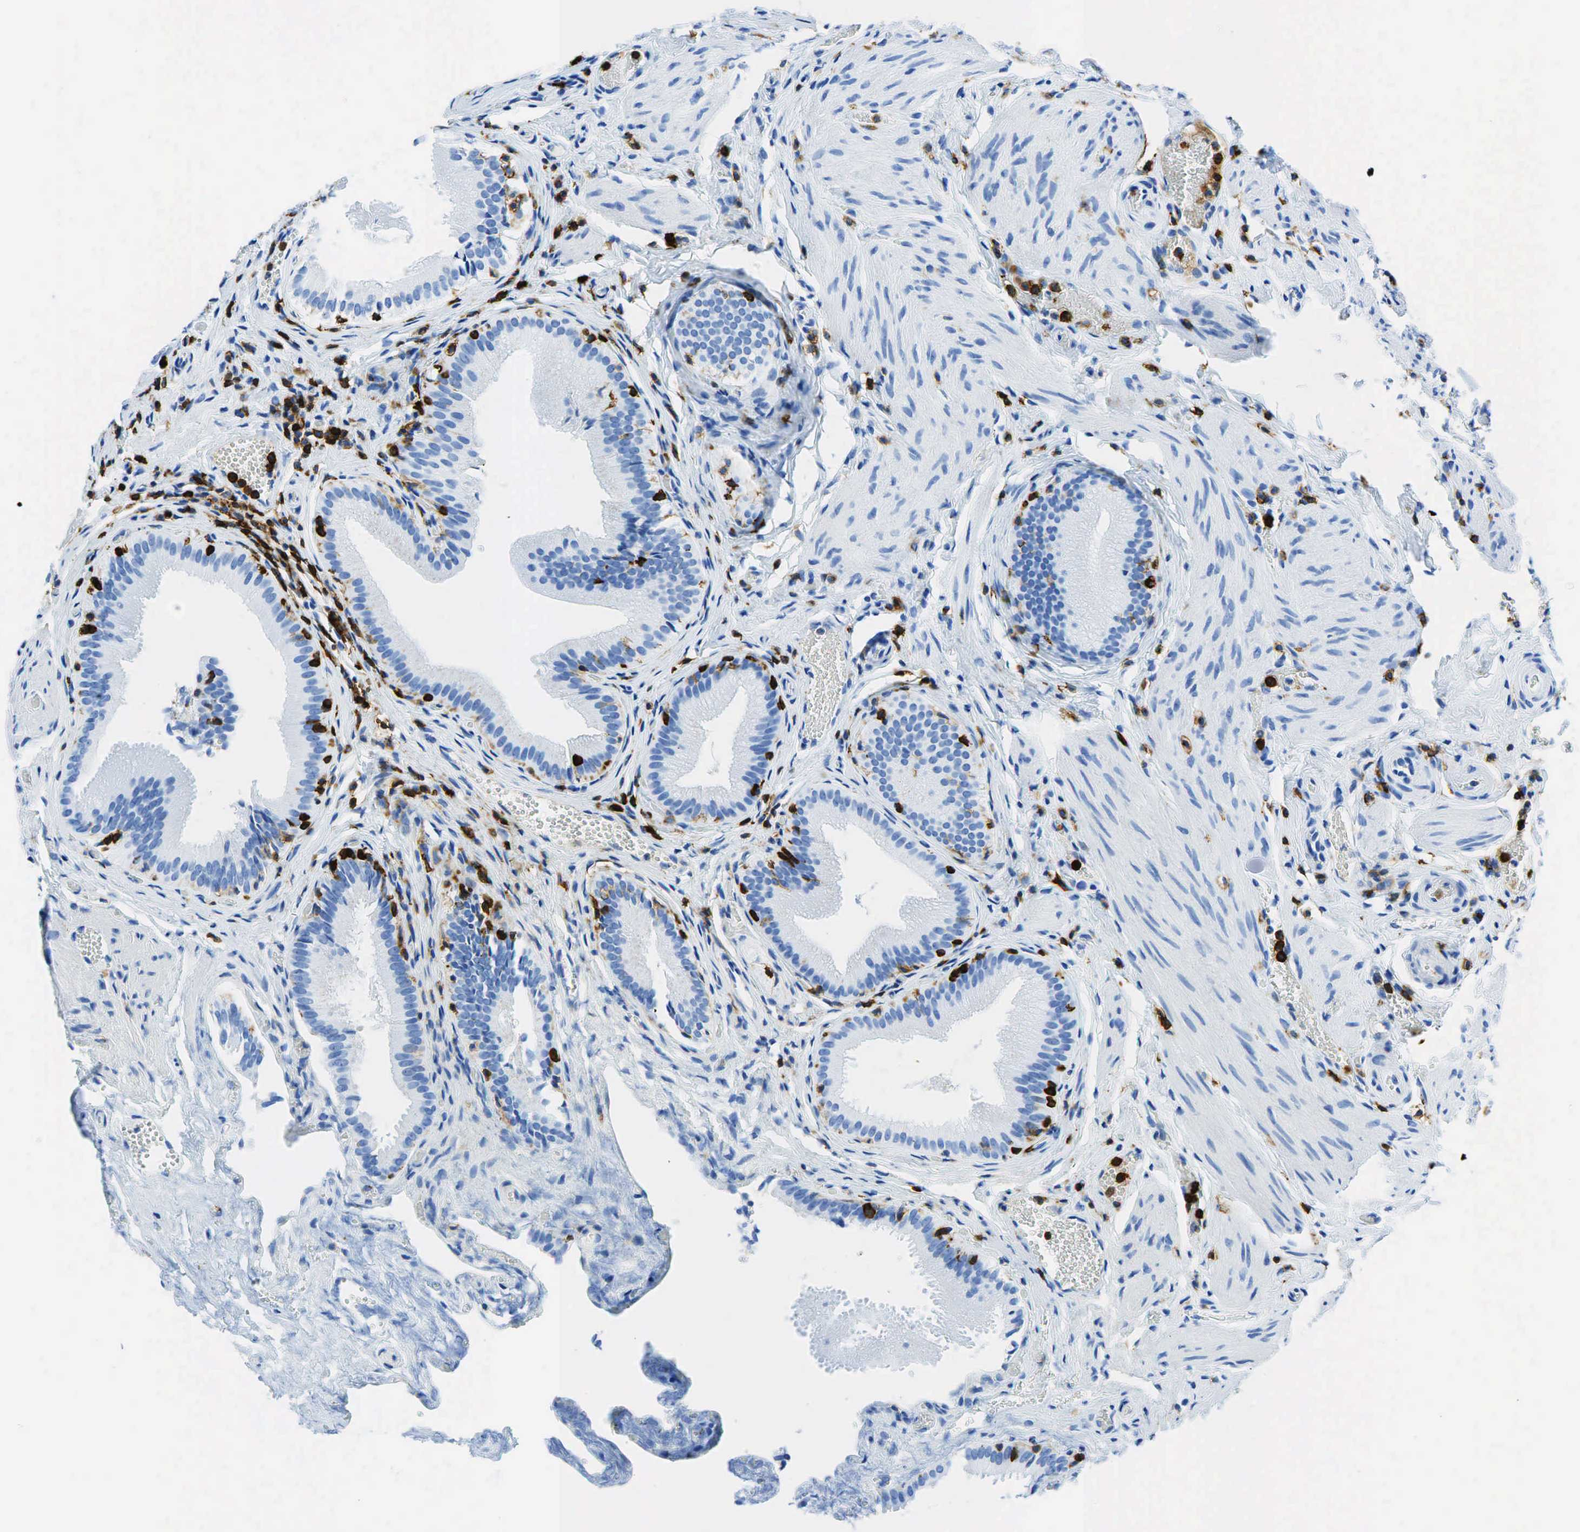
{"staining": {"intensity": "negative", "quantity": "none", "location": "none"}, "tissue": "gallbladder", "cell_type": "Glandular cells", "image_type": "normal", "snomed": [{"axis": "morphology", "description": "Normal tissue, NOS"}, {"axis": "topography", "description": "Gallbladder"}], "caption": "IHC of normal human gallbladder demonstrates no staining in glandular cells.", "gene": "PTPRC", "patient": {"sex": "female", "age": 44}}